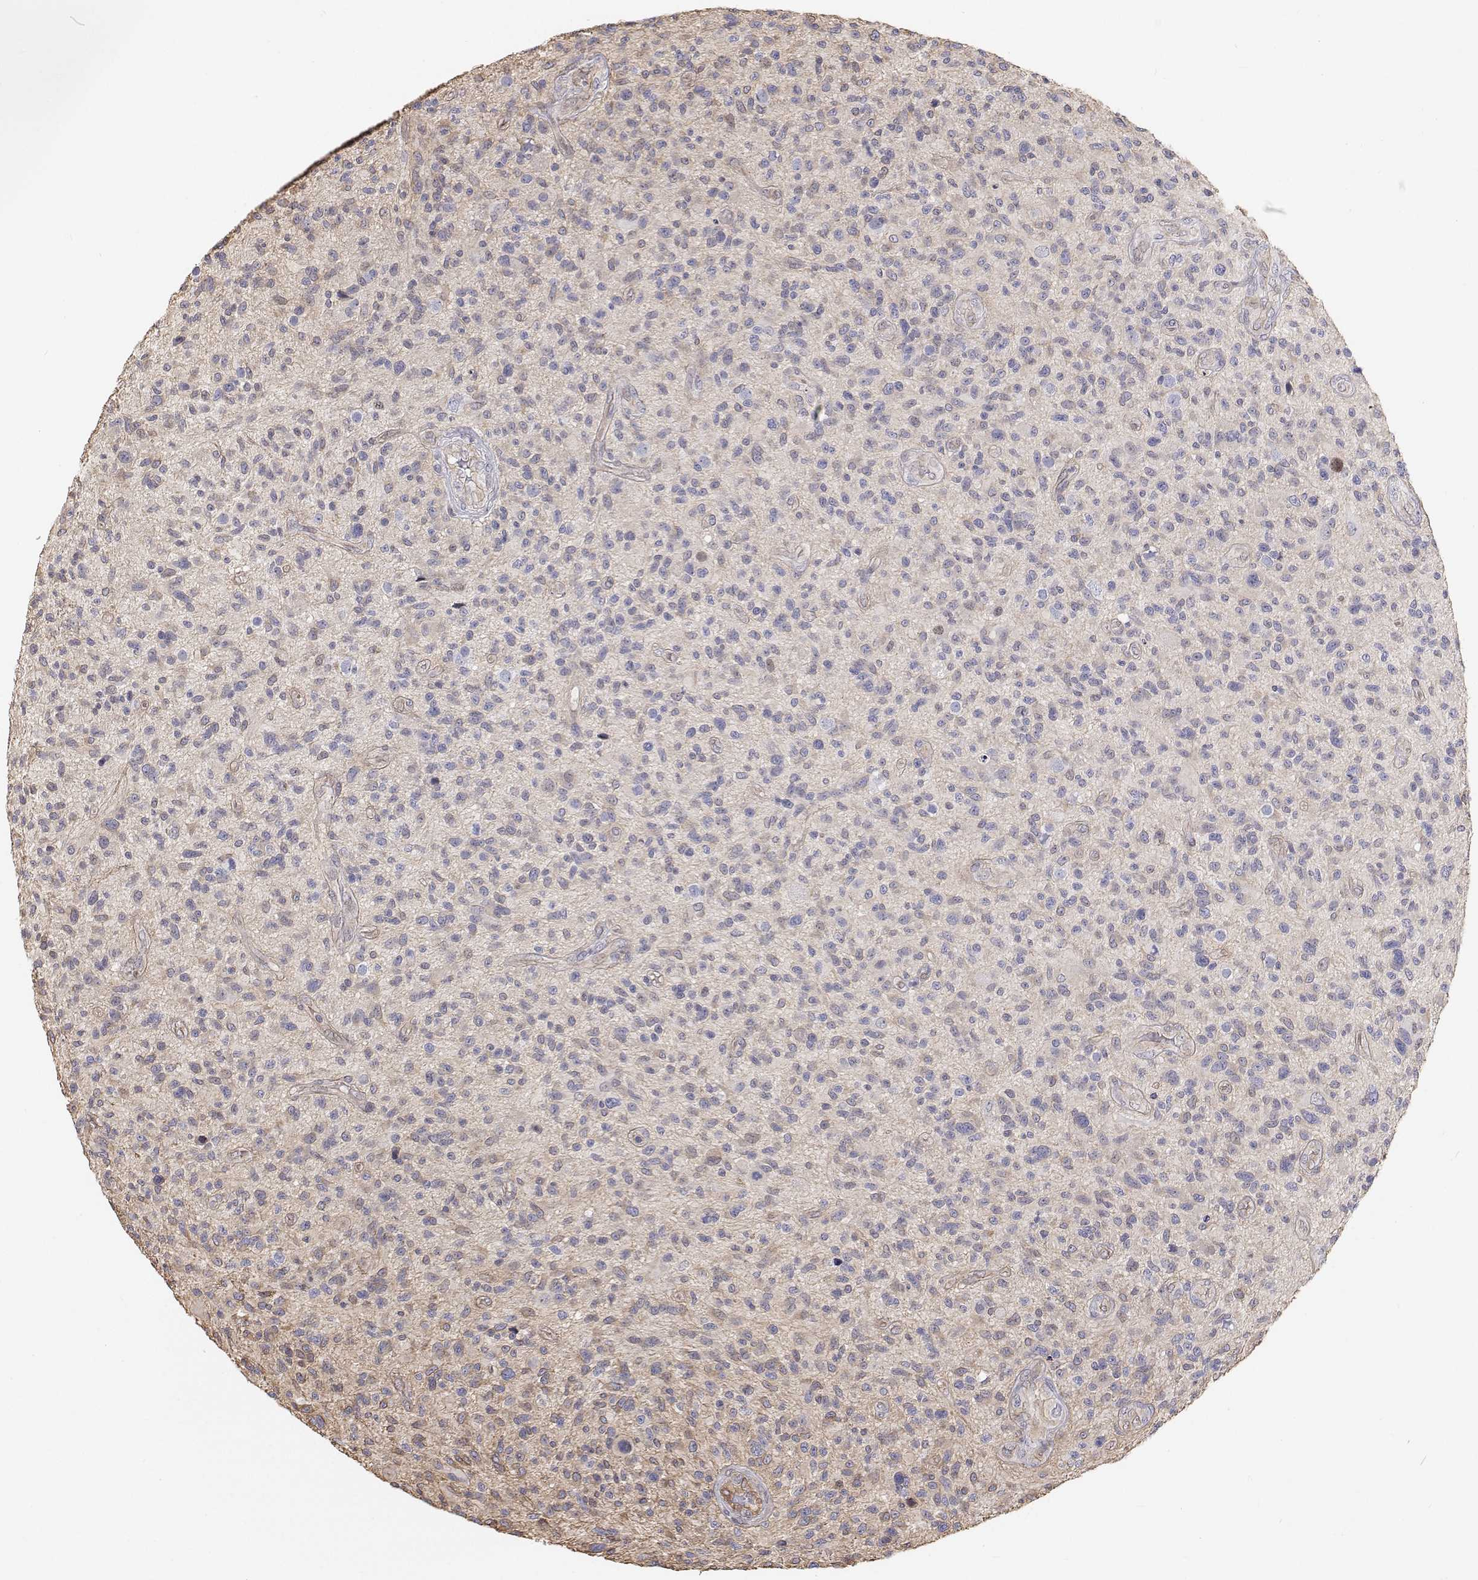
{"staining": {"intensity": "negative", "quantity": "none", "location": "none"}, "tissue": "glioma", "cell_type": "Tumor cells", "image_type": "cancer", "snomed": [{"axis": "morphology", "description": "Glioma, malignant, High grade"}, {"axis": "topography", "description": "Brain"}], "caption": "Malignant glioma (high-grade) was stained to show a protein in brown. There is no significant positivity in tumor cells. Nuclei are stained in blue.", "gene": "GSDMA", "patient": {"sex": "male", "age": 47}}